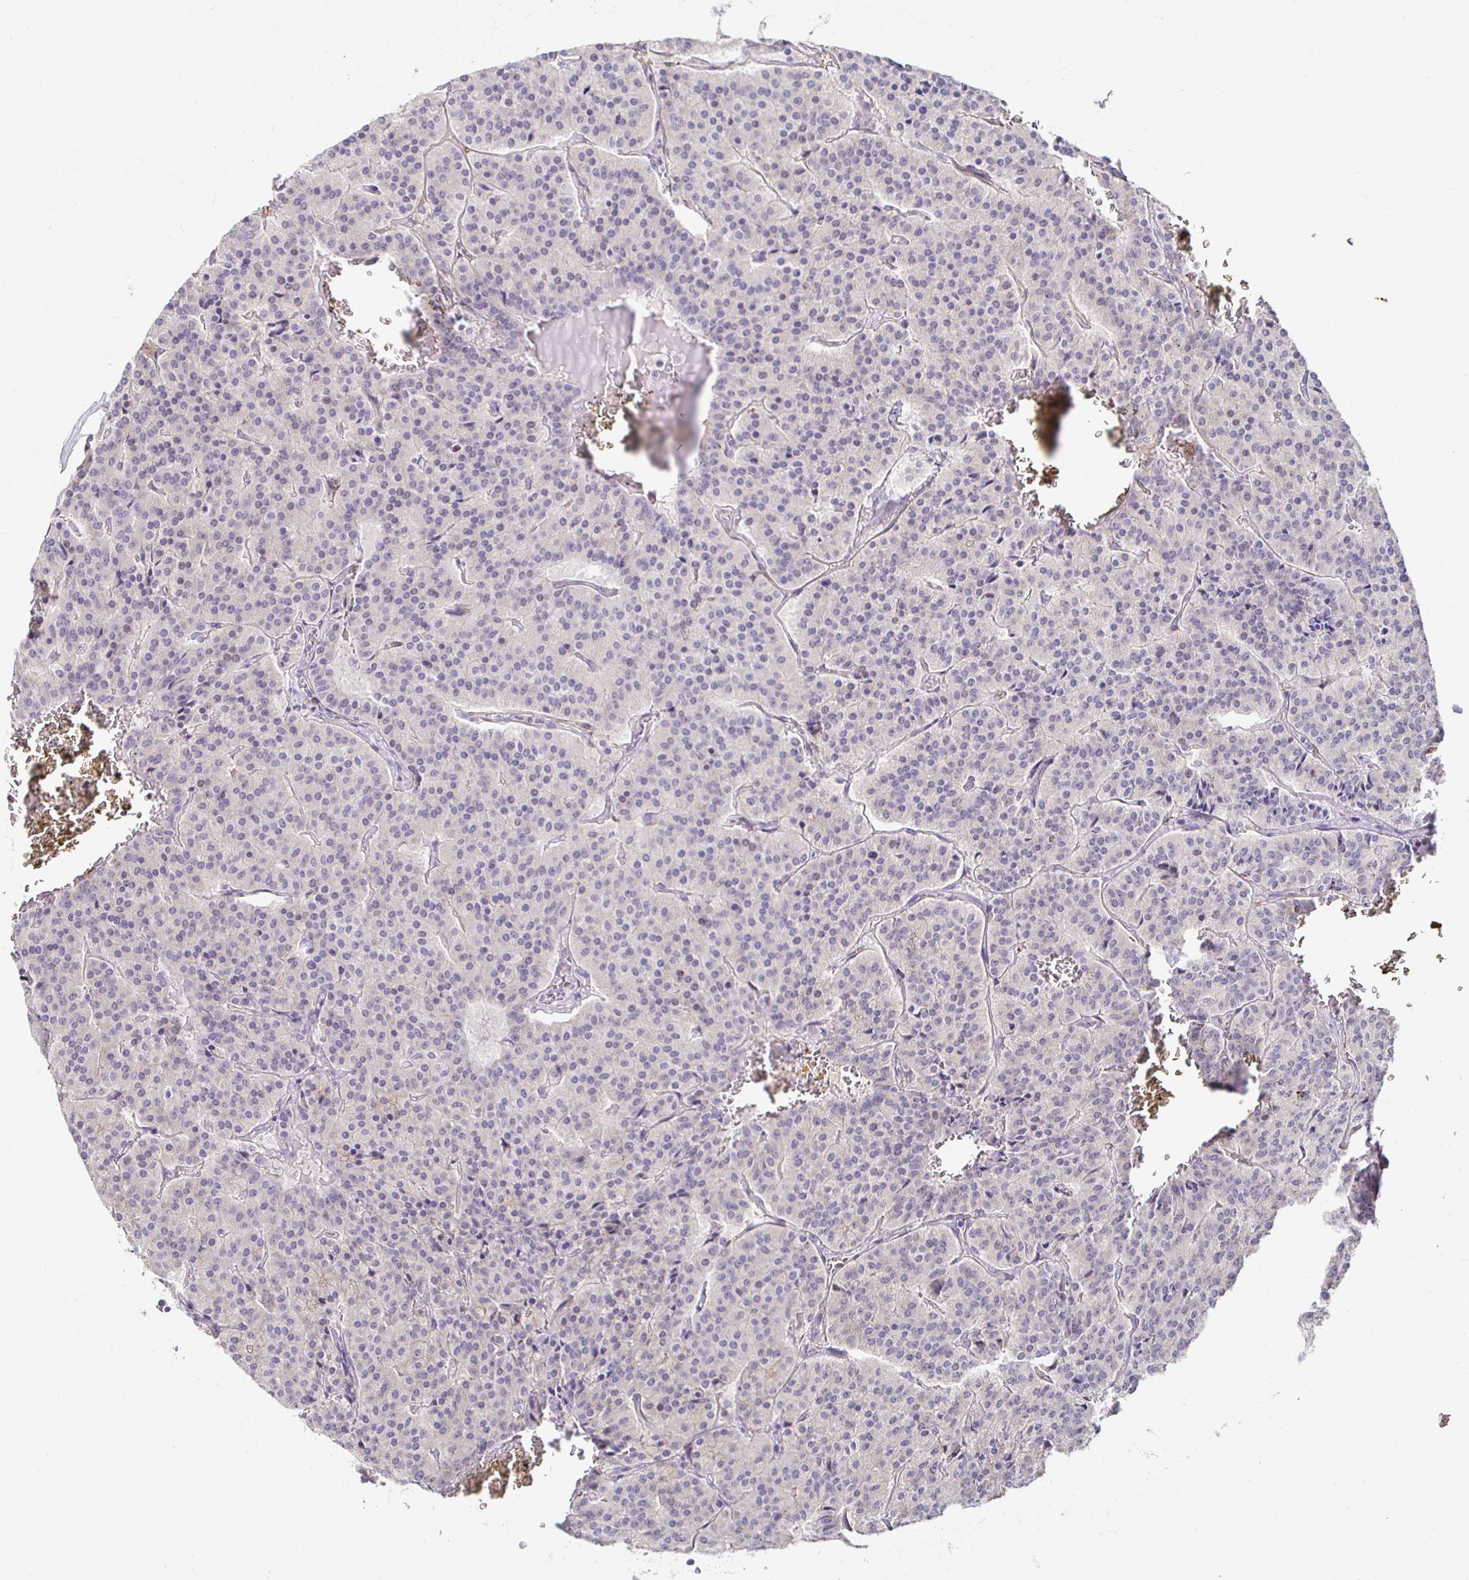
{"staining": {"intensity": "weak", "quantity": "<25%", "location": "cytoplasmic/membranous"}, "tissue": "carcinoid", "cell_type": "Tumor cells", "image_type": "cancer", "snomed": [{"axis": "morphology", "description": "Carcinoid, malignant, NOS"}, {"axis": "topography", "description": "Lung"}], "caption": "The histopathology image displays no significant expression in tumor cells of carcinoid.", "gene": "PIWIL3", "patient": {"sex": "male", "age": 70}}